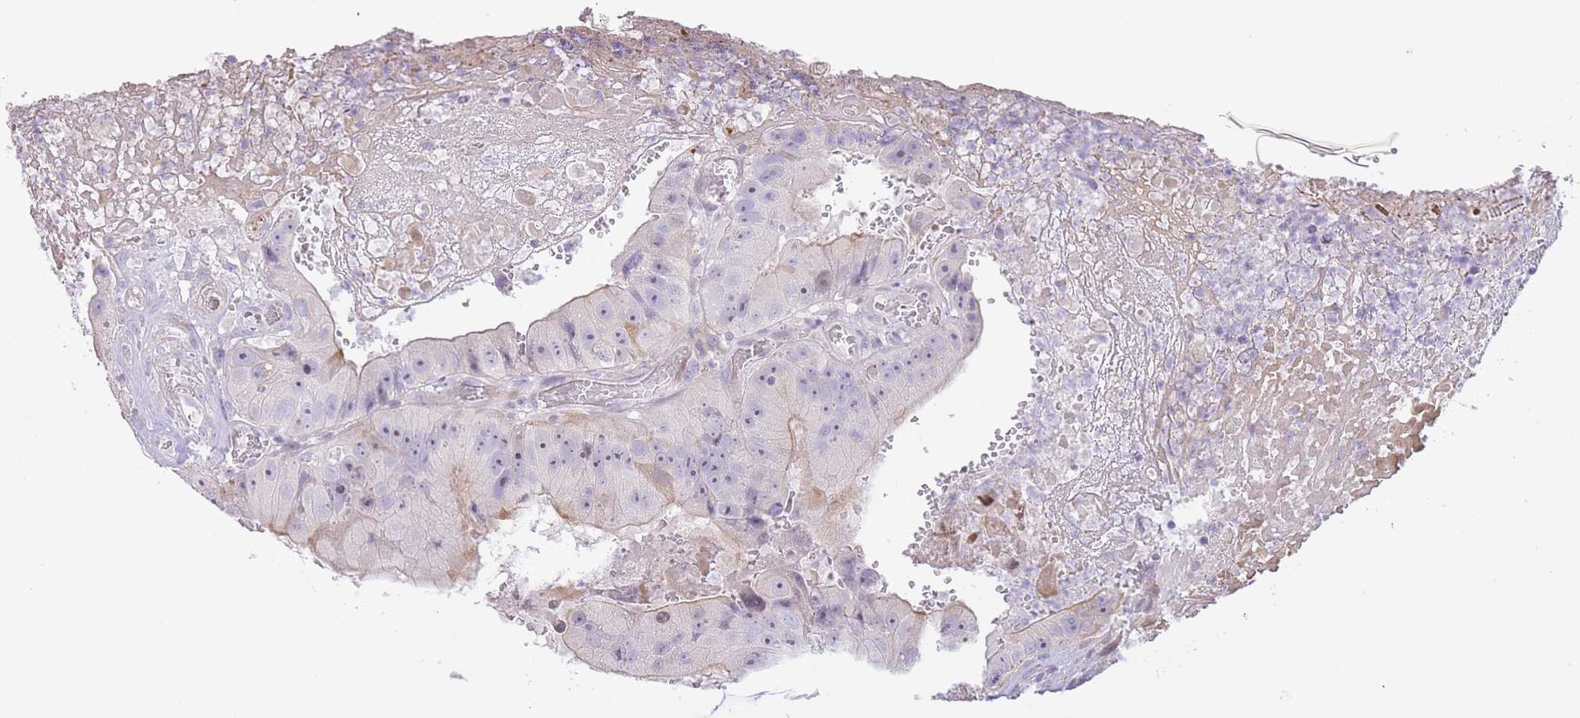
{"staining": {"intensity": "negative", "quantity": "none", "location": "none"}, "tissue": "colorectal cancer", "cell_type": "Tumor cells", "image_type": "cancer", "snomed": [{"axis": "morphology", "description": "Adenocarcinoma, NOS"}, {"axis": "topography", "description": "Colon"}], "caption": "DAB immunohistochemical staining of colorectal cancer reveals no significant positivity in tumor cells.", "gene": "IMPG1", "patient": {"sex": "female", "age": 86}}